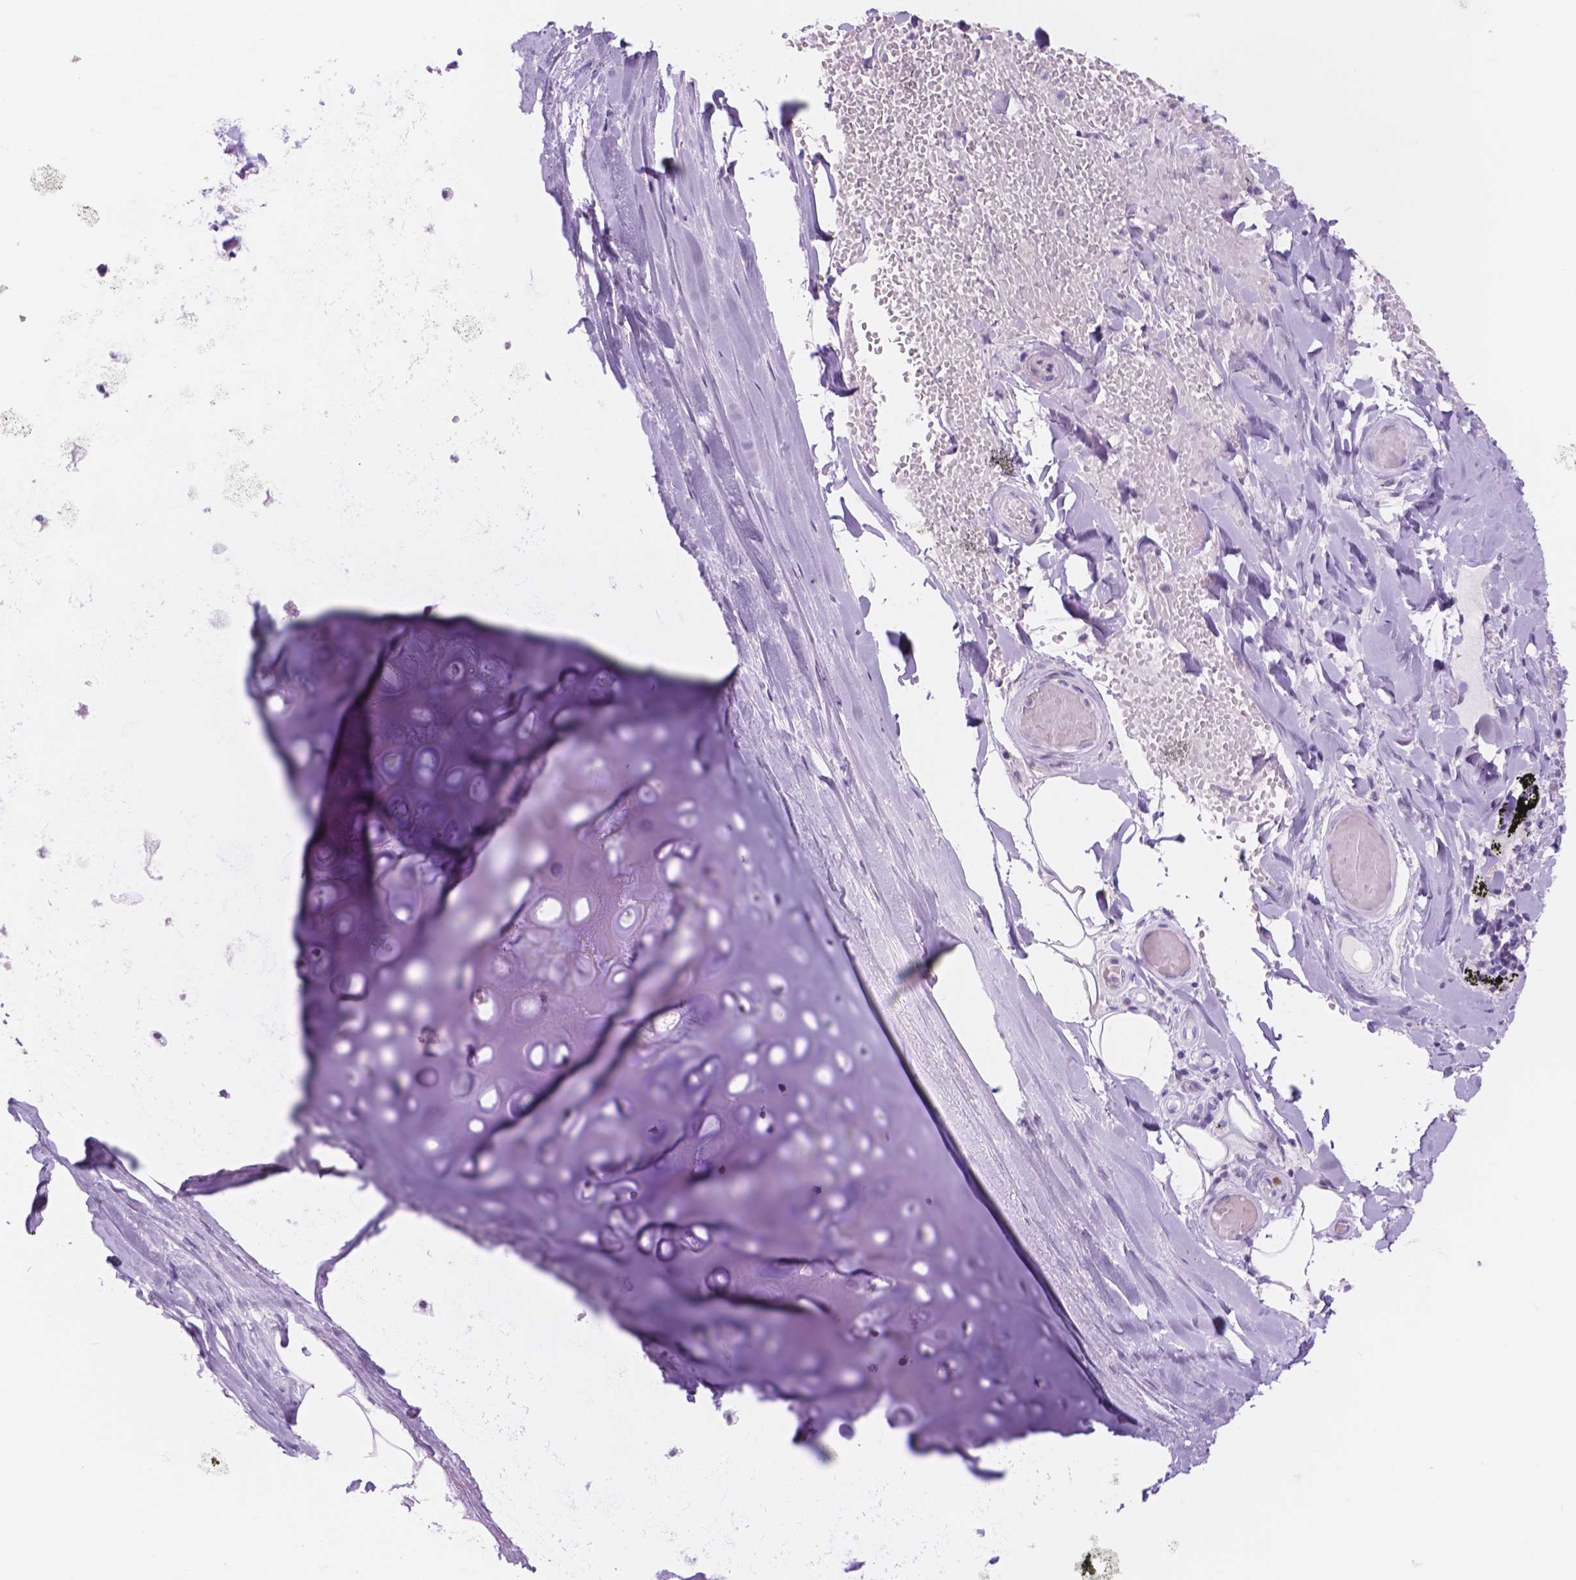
{"staining": {"intensity": "negative", "quantity": "none", "location": "none"}, "tissue": "adipose tissue", "cell_type": "Adipocytes", "image_type": "normal", "snomed": [{"axis": "morphology", "description": "Normal tissue, NOS"}, {"axis": "topography", "description": "Cartilage tissue"}, {"axis": "topography", "description": "Bronchus"}], "caption": "IHC of normal human adipose tissue reveals no staining in adipocytes. (DAB (3,3'-diaminobenzidine) immunohistochemistry (IHC) visualized using brightfield microscopy, high magnification).", "gene": "DCC", "patient": {"sex": "male", "age": 64}}